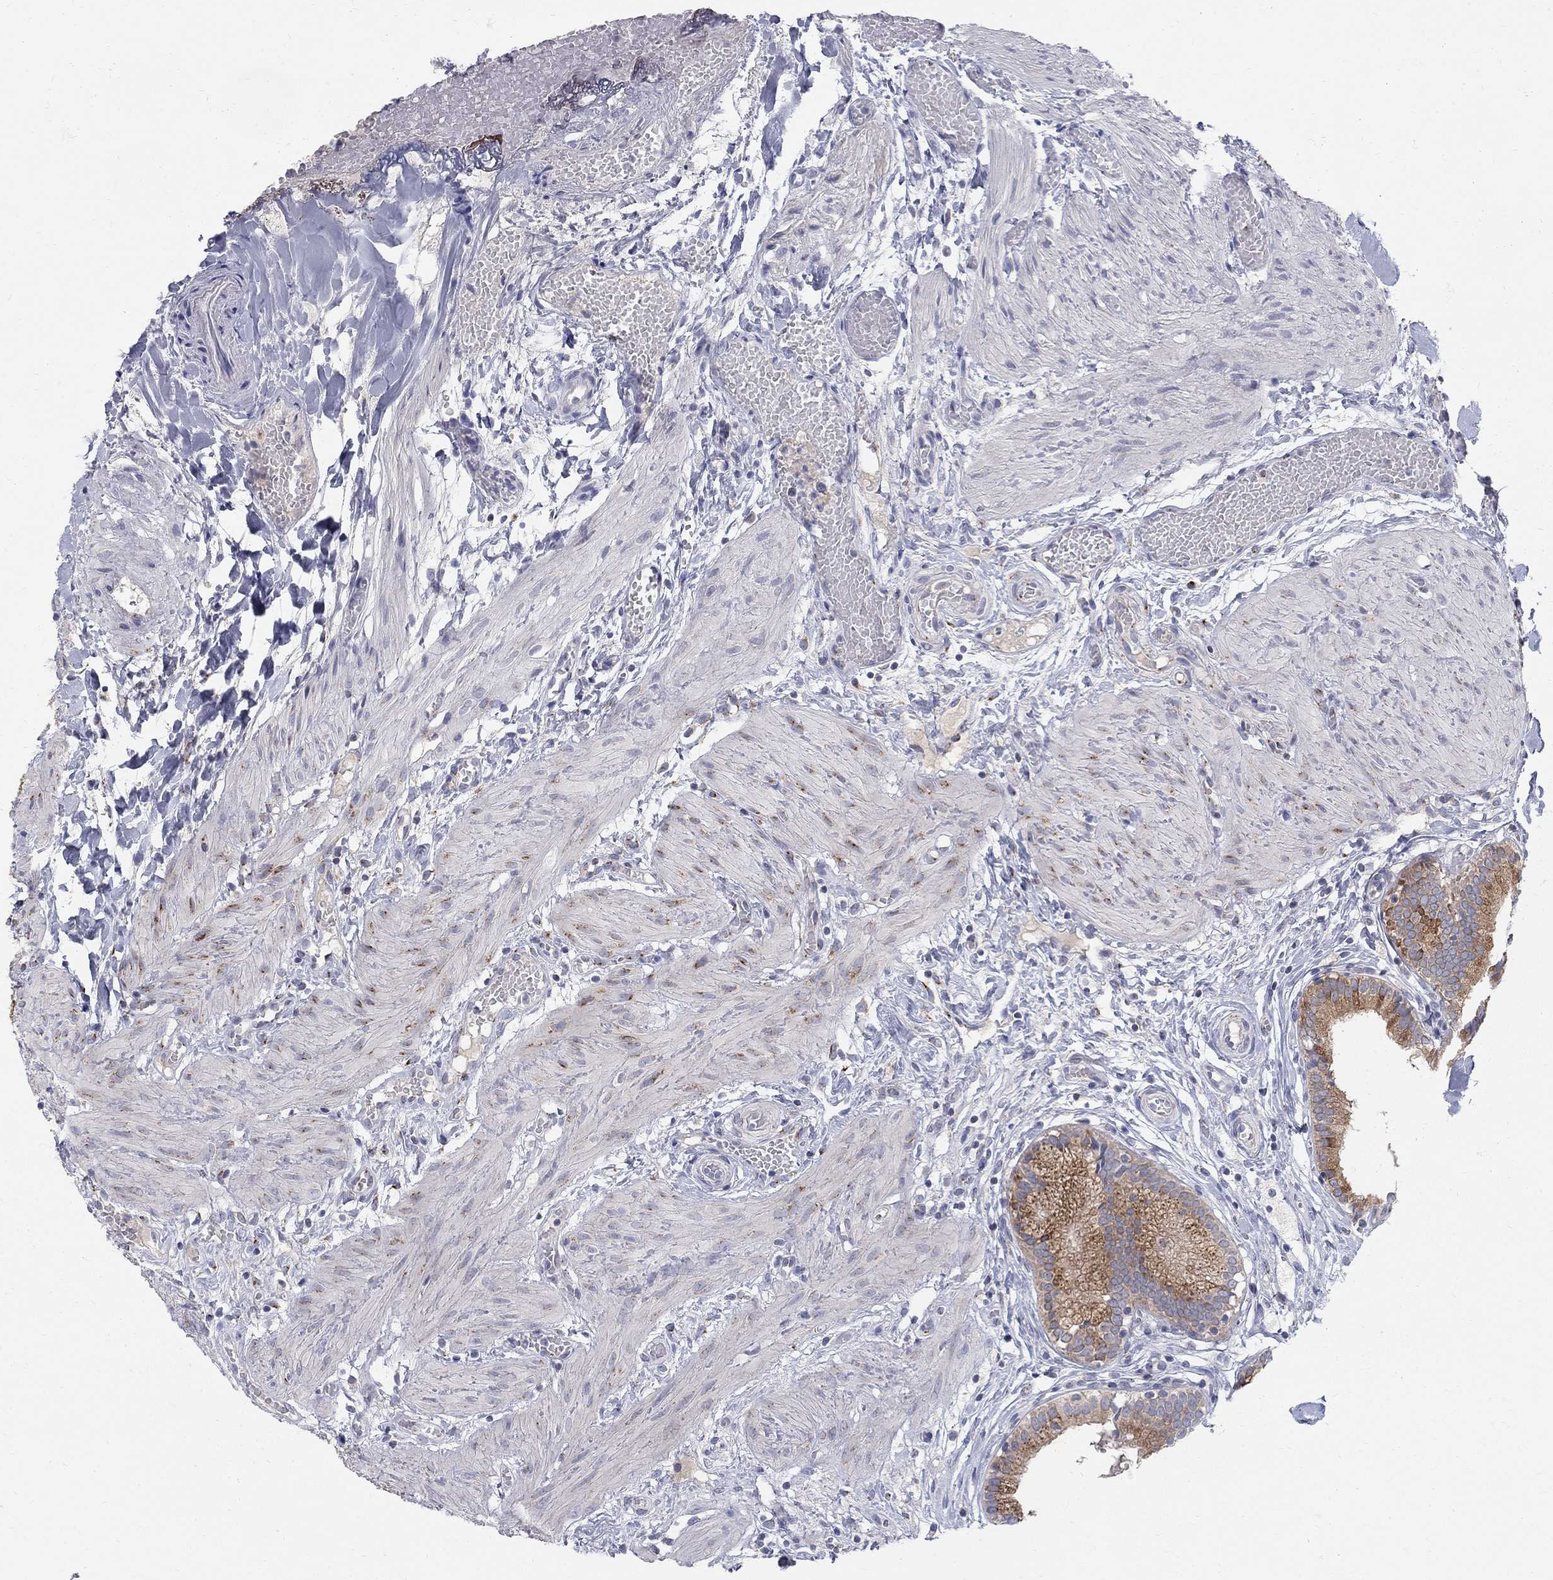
{"staining": {"intensity": "moderate", "quantity": "25%-75%", "location": "cytoplasmic/membranous"}, "tissue": "gallbladder", "cell_type": "Glandular cells", "image_type": "normal", "snomed": [{"axis": "morphology", "description": "Normal tissue, NOS"}, {"axis": "topography", "description": "Gallbladder"}], "caption": "Glandular cells display medium levels of moderate cytoplasmic/membranous expression in about 25%-75% of cells in unremarkable human gallbladder.", "gene": "PANK3", "patient": {"sex": "female", "age": 24}}